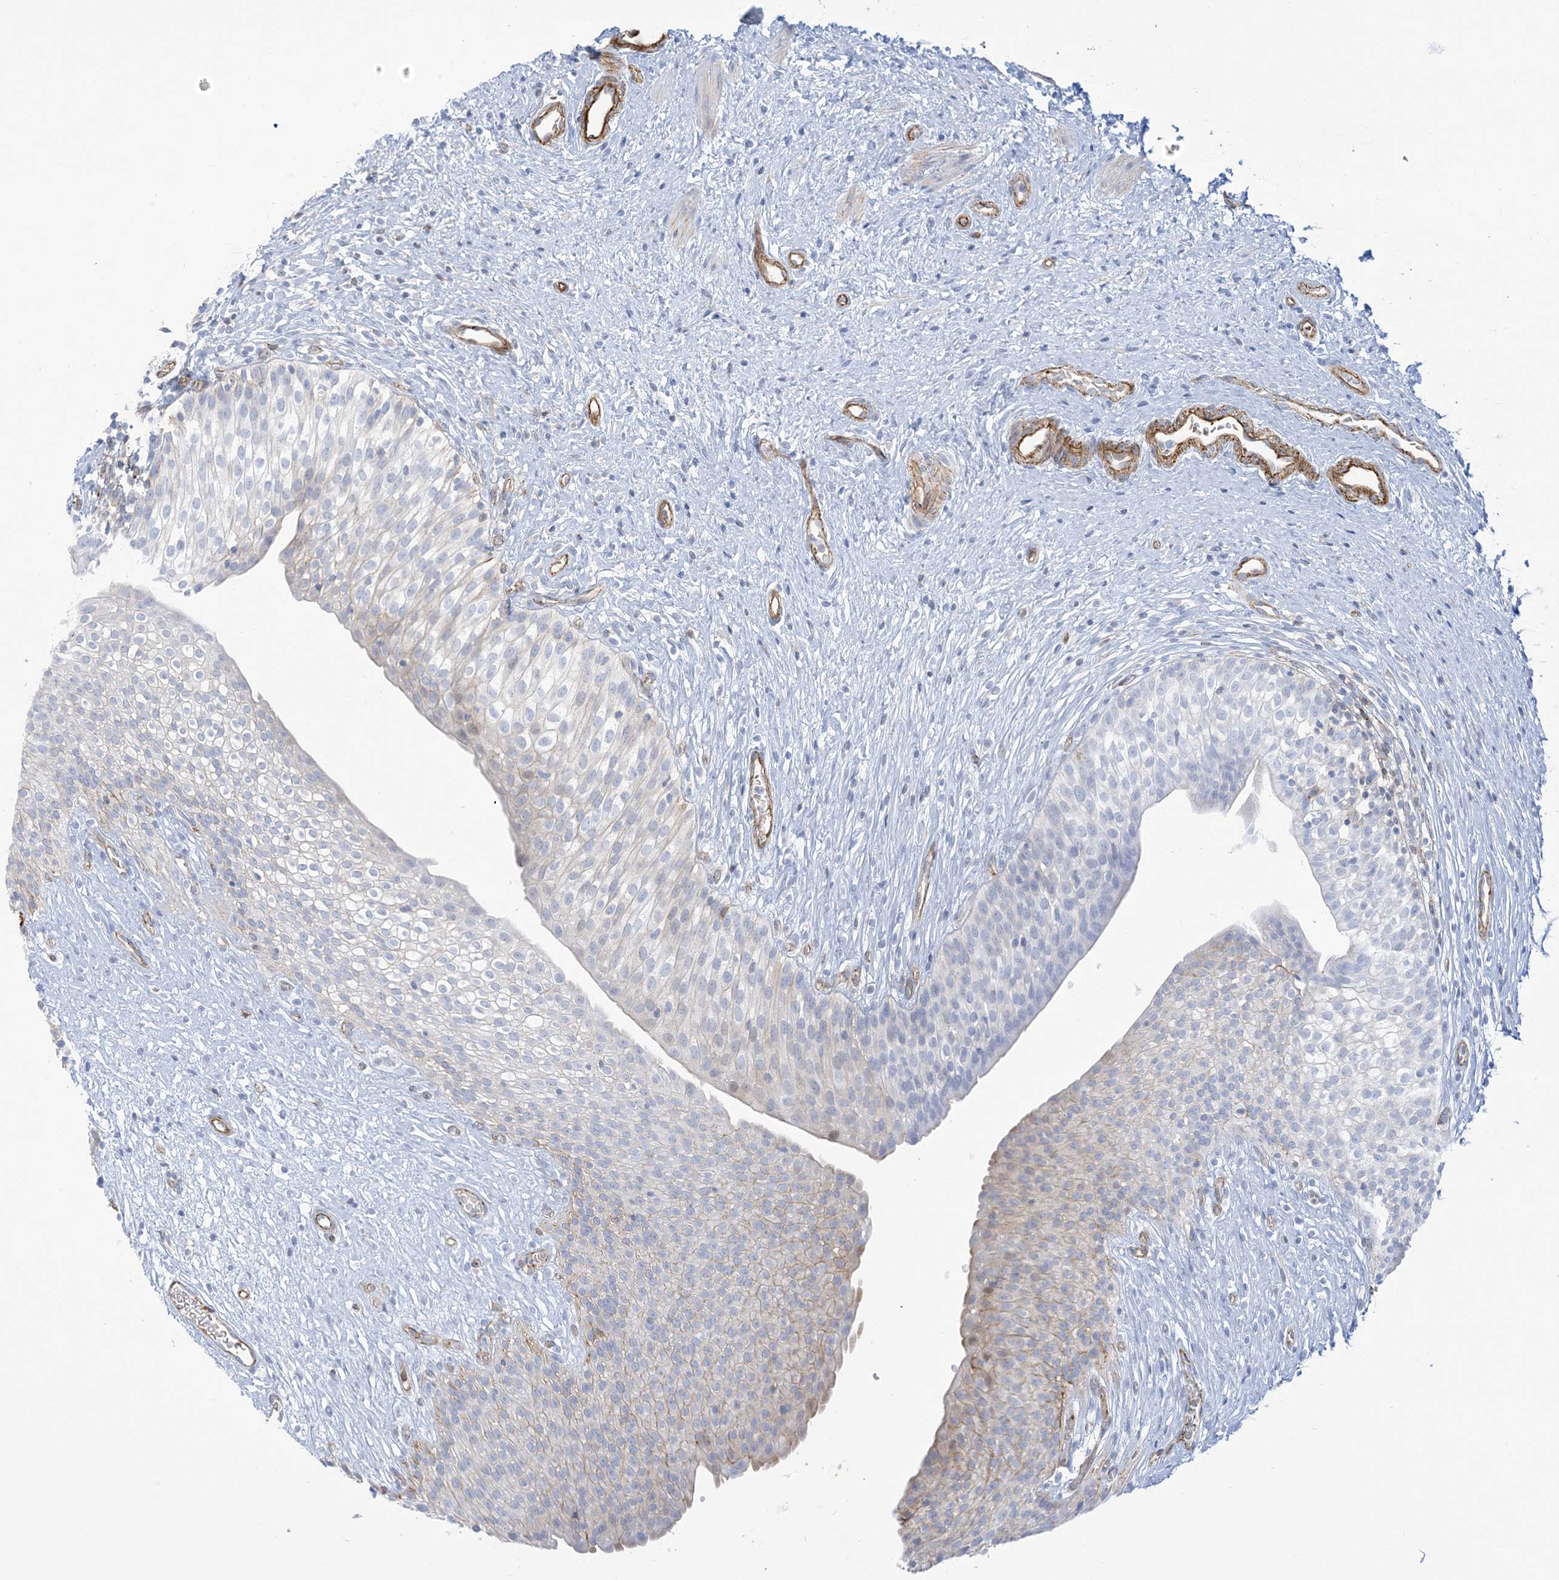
{"staining": {"intensity": "weak", "quantity": "<25%", "location": "cytoplasmic/membranous"}, "tissue": "urinary bladder", "cell_type": "Urothelial cells", "image_type": "normal", "snomed": [{"axis": "morphology", "description": "Normal tissue, NOS"}, {"axis": "topography", "description": "Urinary bladder"}], "caption": "A high-resolution image shows immunohistochemistry (IHC) staining of normal urinary bladder, which demonstrates no significant expression in urothelial cells.", "gene": "B3GNT7", "patient": {"sex": "male", "age": 1}}